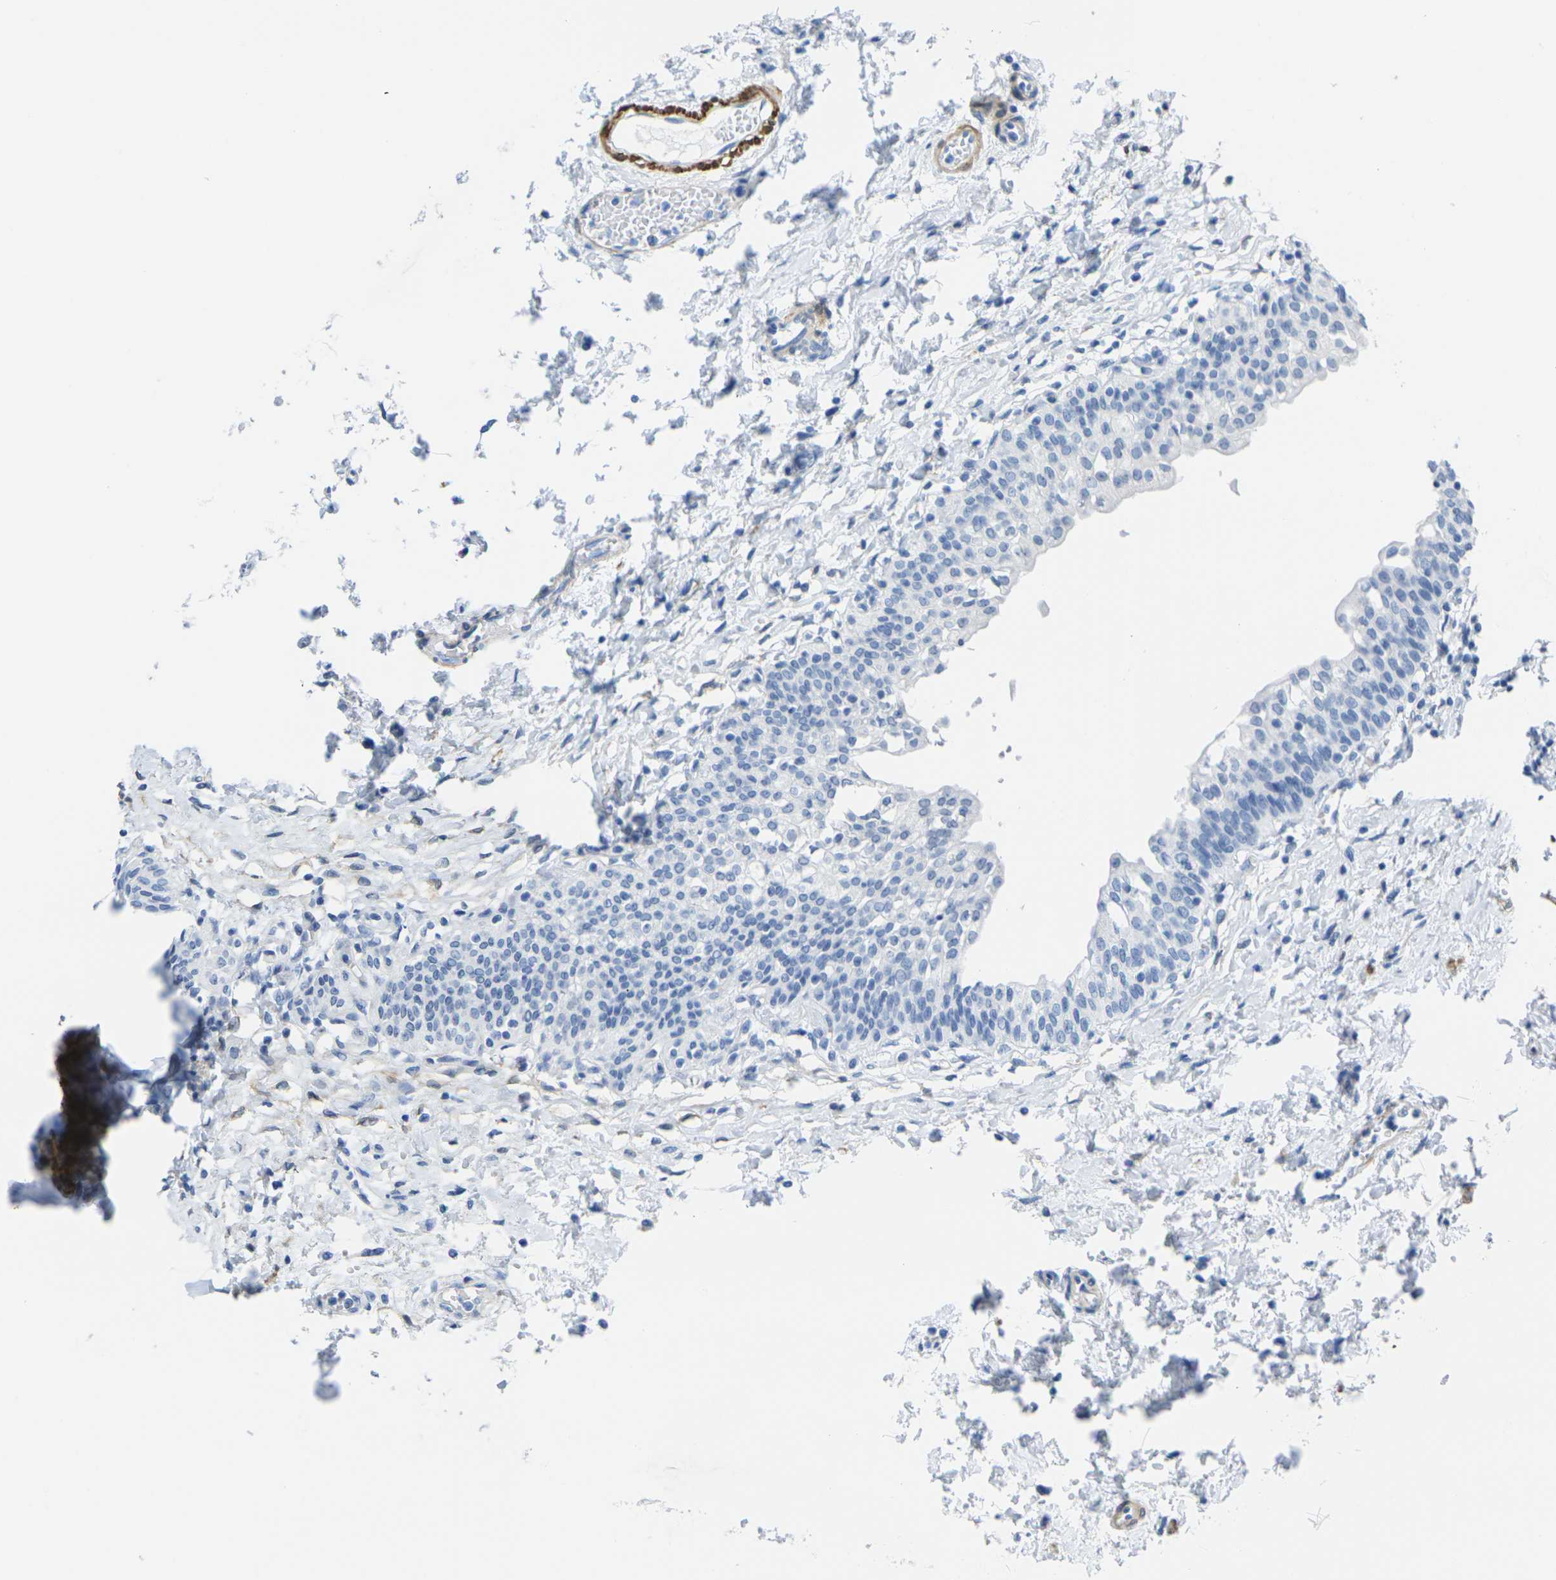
{"staining": {"intensity": "negative", "quantity": "none", "location": "none"}, "tissue": "urinary bladder", "cell_type": "Urothelial cells", "image_type": "normal", "snomed": [{"axis": "morphology", "description": "Normal tissue, NOS"}, {"axis": "topography", "description": "Urinary bladder"}], "caption": "Benign urinary bladder was stained to show a protein in brown. There is no significant positivity in urothelial cells. (Stains: DAB IHC with hematoxylin counter stain, Microscopy: brightfield microscopy at high magnification).", "gene": "CNN1", "patient": {"sex": "male", "age": 55}}